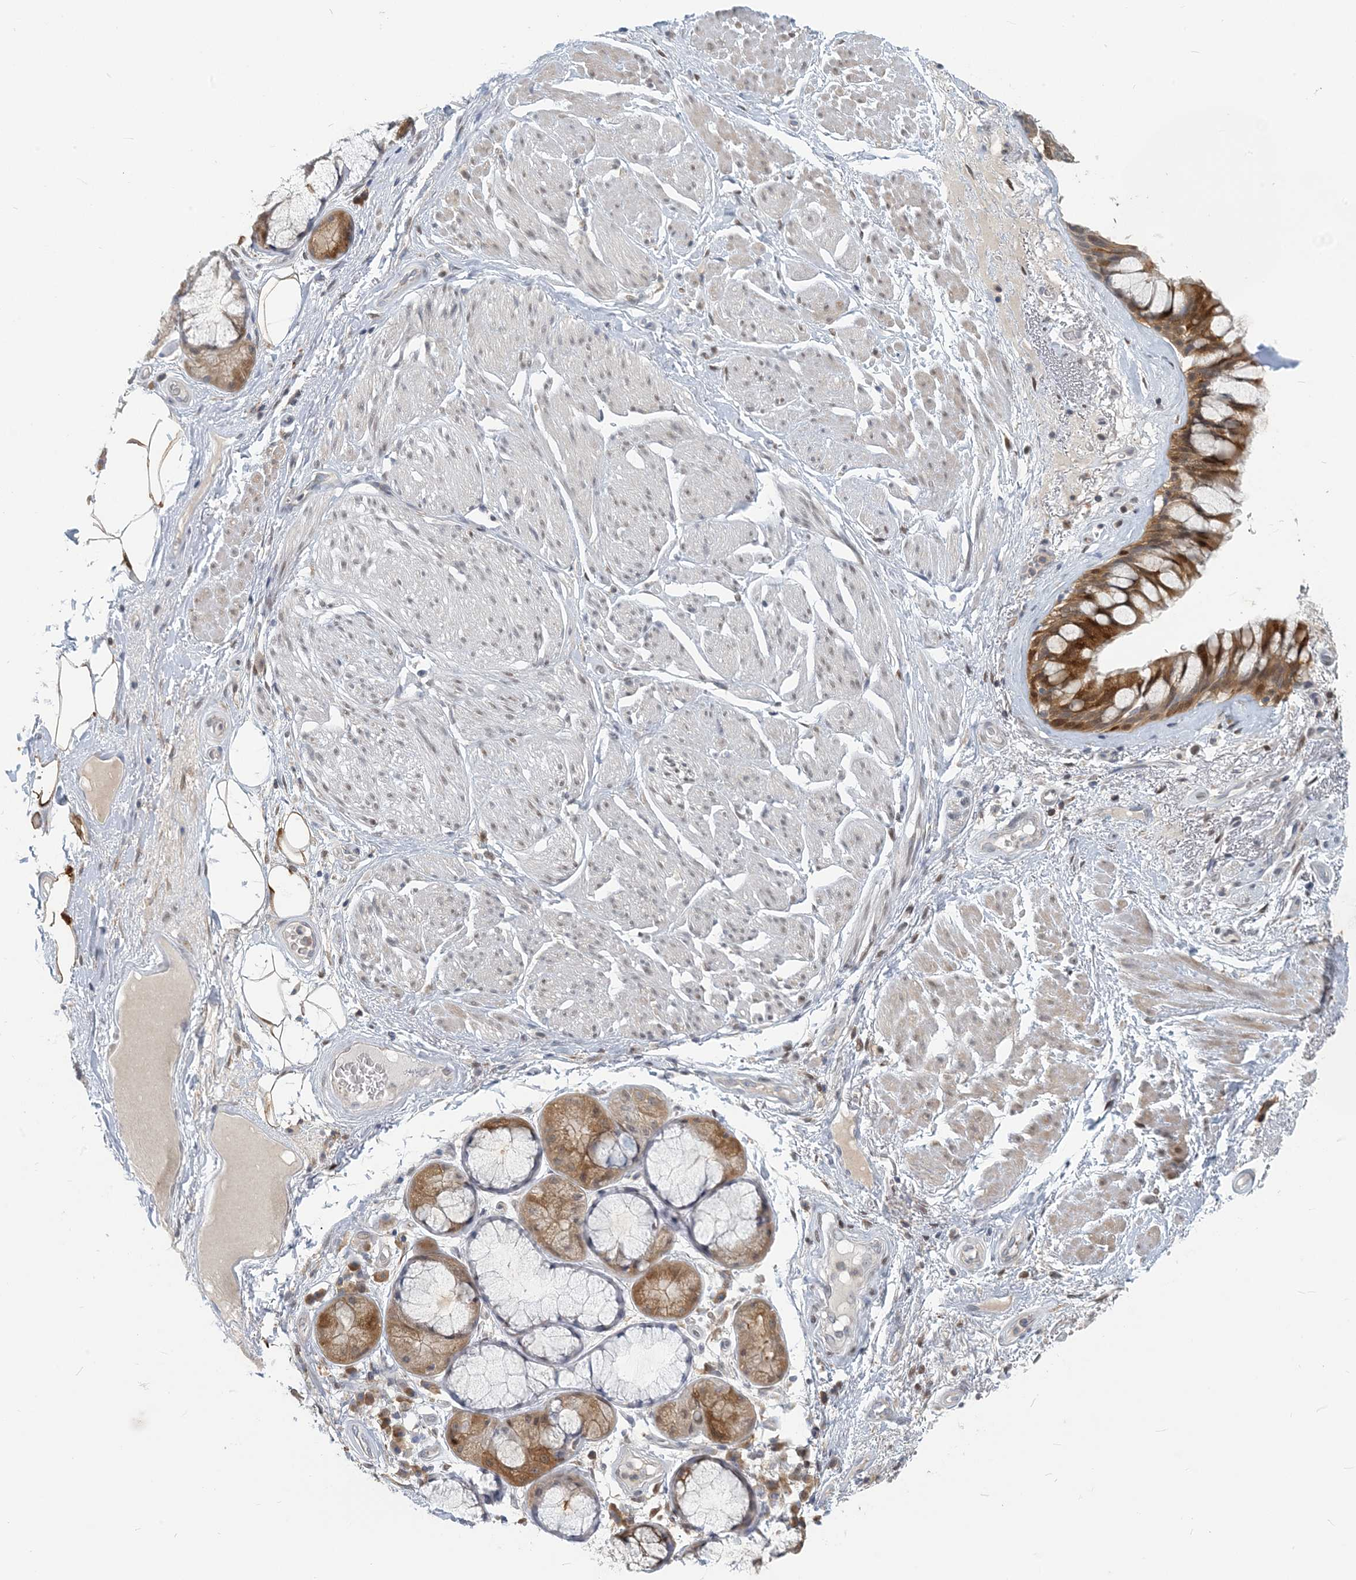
{"staining": {"intensity": "moderate", "quantity": "25%-75%", "location": "cytoplasmic/membranous"}, "tissue": "adipose tissue", "cell_type": "Adipocytes", "image_type": "normal", "snomed": [{"axis": "morphology", "description": "Normal tissue, NOS"}, {"axis": "topography", "description": "Bronchus"}], "caption": "Protein analysis of unremarkable adipose tissue reveals moderate cytoplasmic/membranous positivity in about 25%-75% of adipocytes.", "gene": "ZC3H12A", "patient": {"sex": "male", "age": 66}}